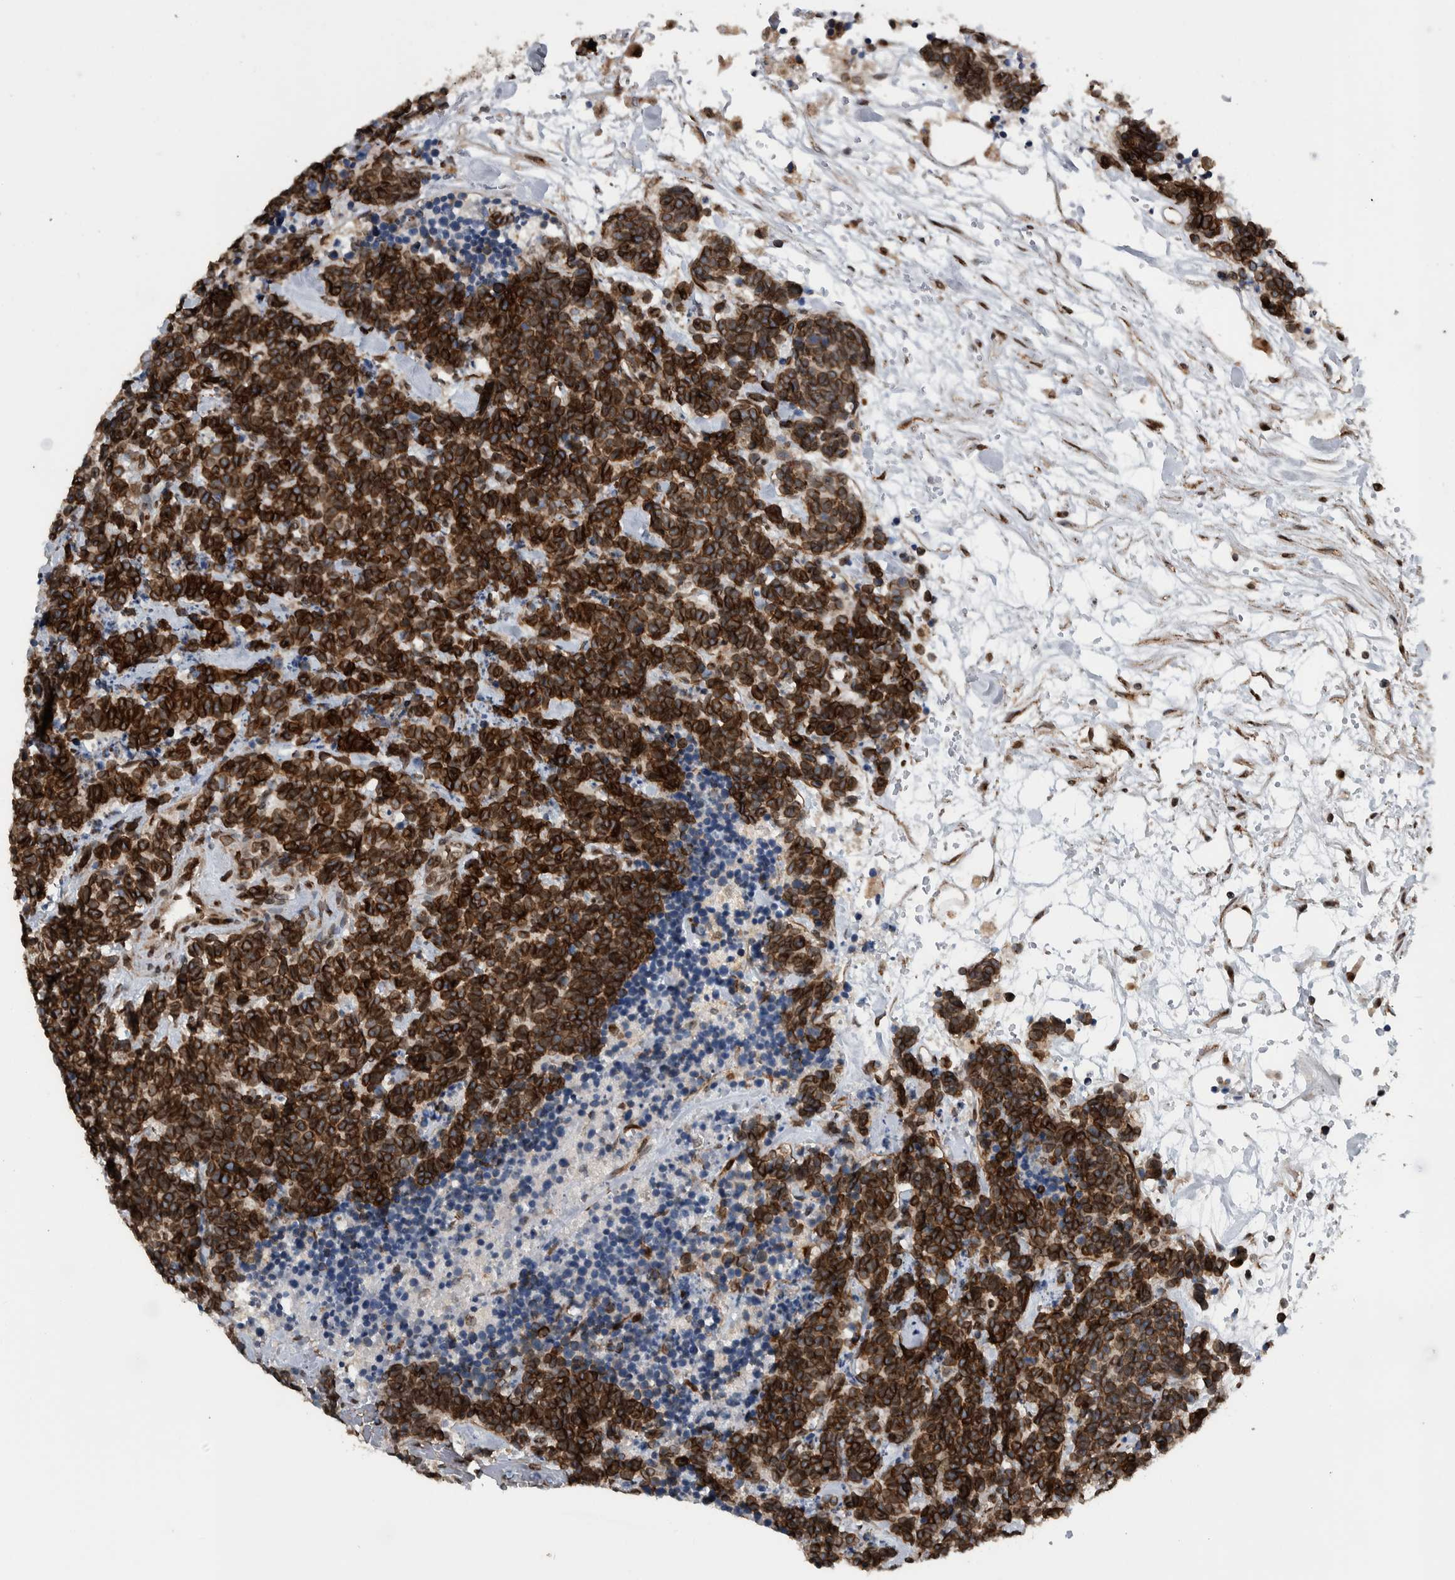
{"staining": {"intensity": "strong", "quantity": ">75%", "location": "cytoplasmic/membranous,nuclear"}, "tissue": "carcinoid", "cell_type": "Tumor cells", "image_type": "cancer", "snomed": [{"axis": "morphology", "description": "Carcinoma, NOS"}, {"axis": "morphology", "description": "Carcinoid, malignant, NOS"}, {"axis": "topography", "description": "Urinary bladder"}], "caption": "The immunohistochemical stain highlights strong cytoplasmic/membranous and nuclear expression in tumor cells of carcinoid tissue. Nuclei are stained in blue.", "gene": "FAM135B", "patient": {"sex": "male", "age": 57}}